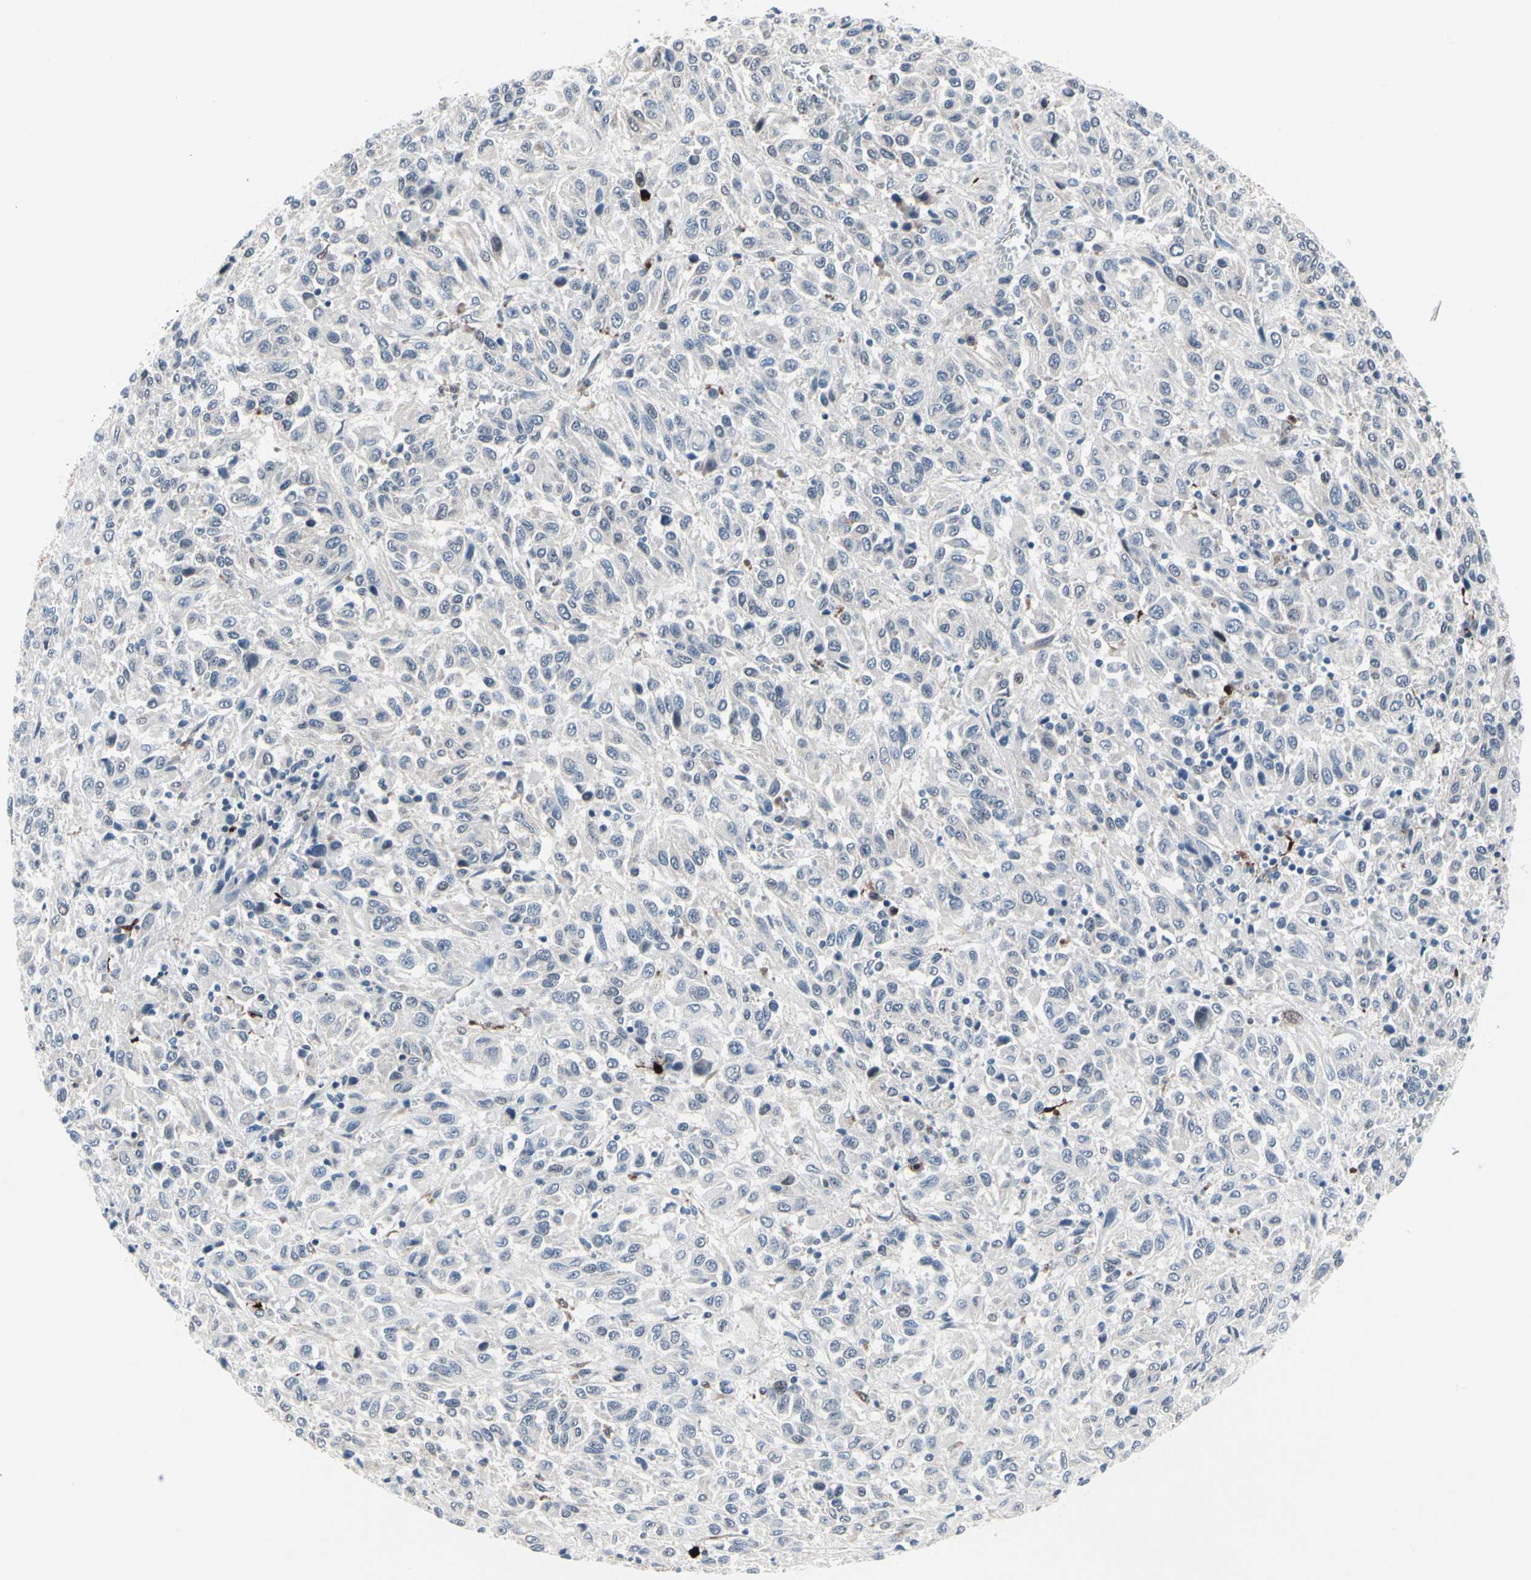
{"staining": {"intensity": "negative", "quantity": "none", "location": "none"}, "tissue": "melanoma", "cell_type": "Tumor cells", "image_type": "cancer", "snomed": [{"axis": "morphology", "description": "Malignant melanoma, Metastatic site"}, {"axis": "topography", "description": "Lung"}], "caption": "High magnification brightfield microscopy of melanoma stained with DAB (brown) and counterstained with hematoxylin (blue): tumor cells show no significant positivity.", "gene": "TXN", "patient": {"sex": "male", "age": 64}}